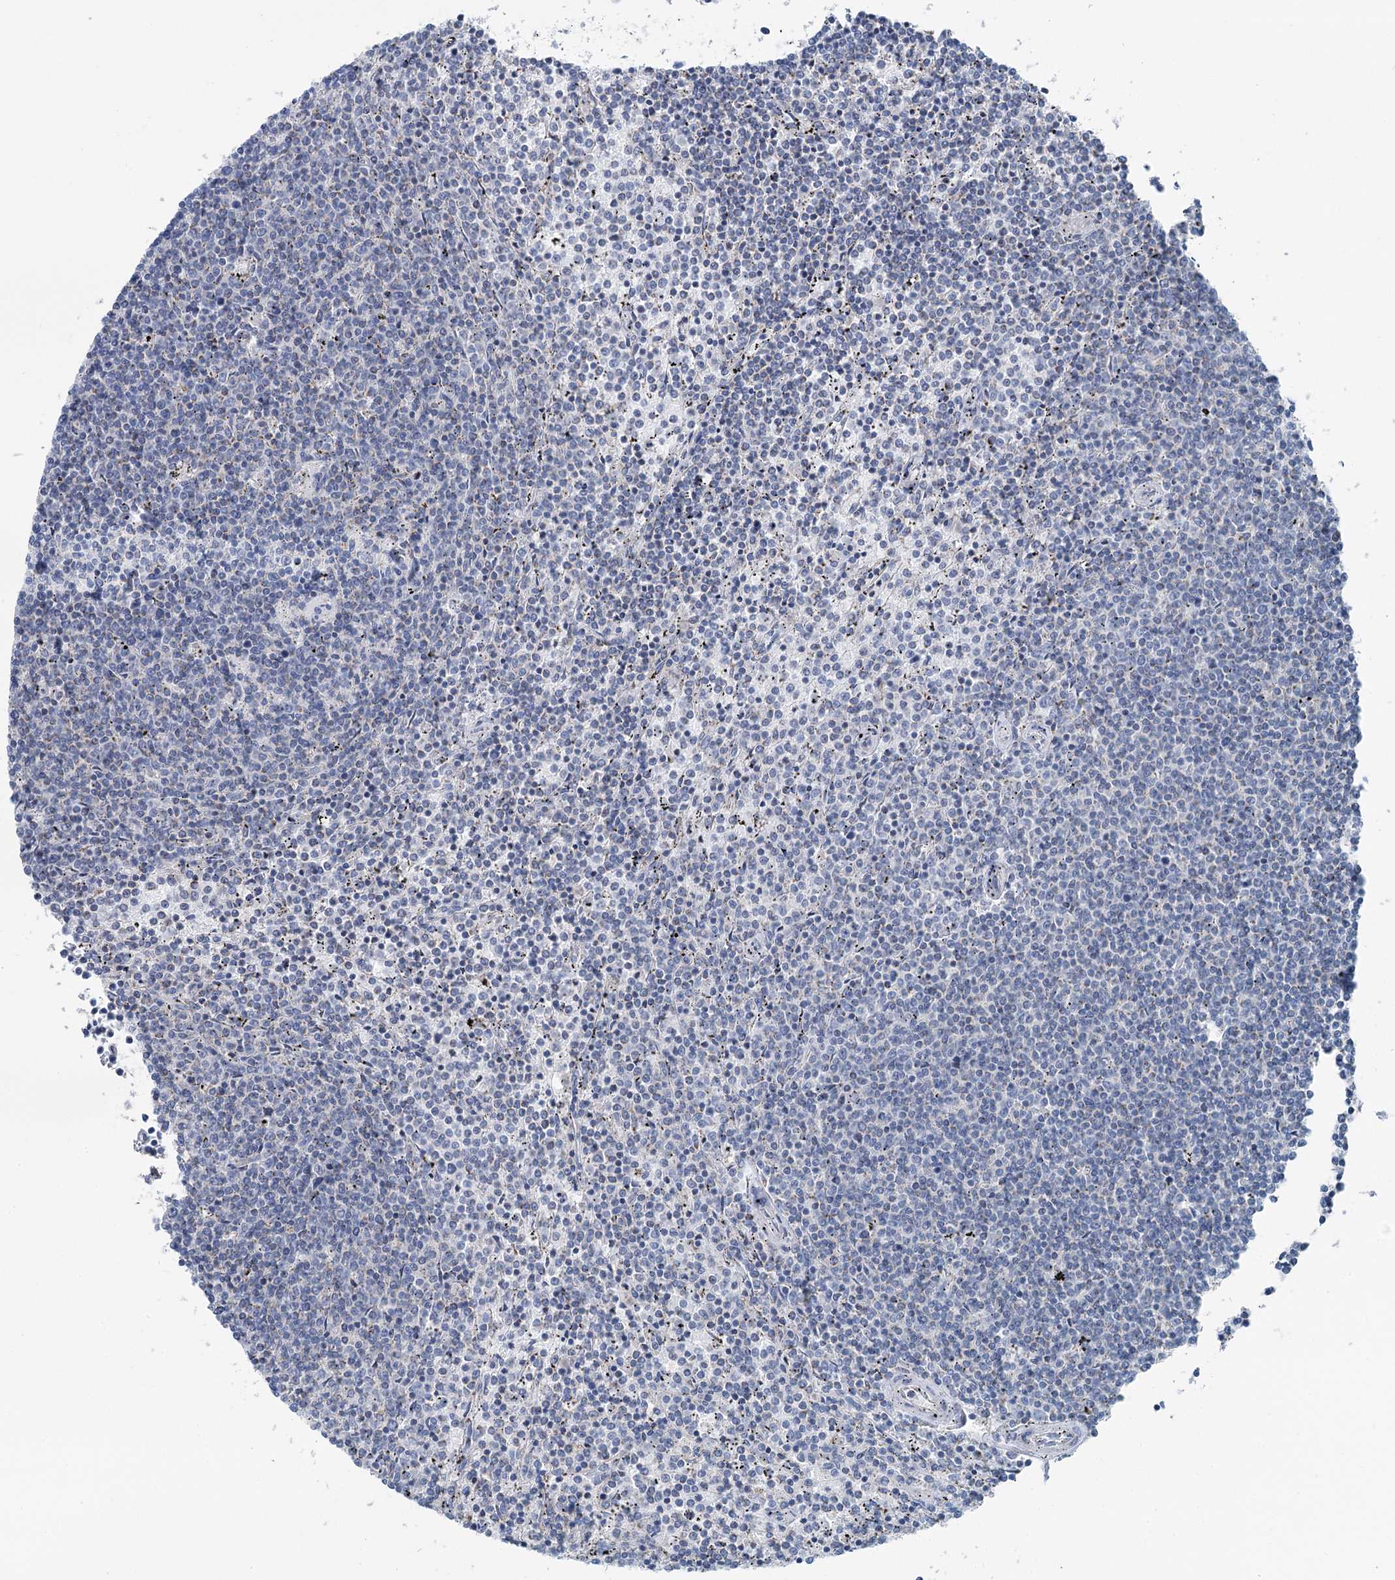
{"staining": {"intensity": "negative", "quantity": "none", "location": "none"}, "tissue": "lymphoma", "cell_type": "Tumor cells", "image_type": "cancer", "snomed": [{"axis": "morphology", "description": "Malignant lymphoma, non-Hodgkin's type, Low grade"}, {"axis": "topography", "description": "Spleen"}], "caption": "There is no significant positivity in tumor cells of lymphoma.", "gene": "MARK2", "patient": {"sex": "female", "age": 50}}